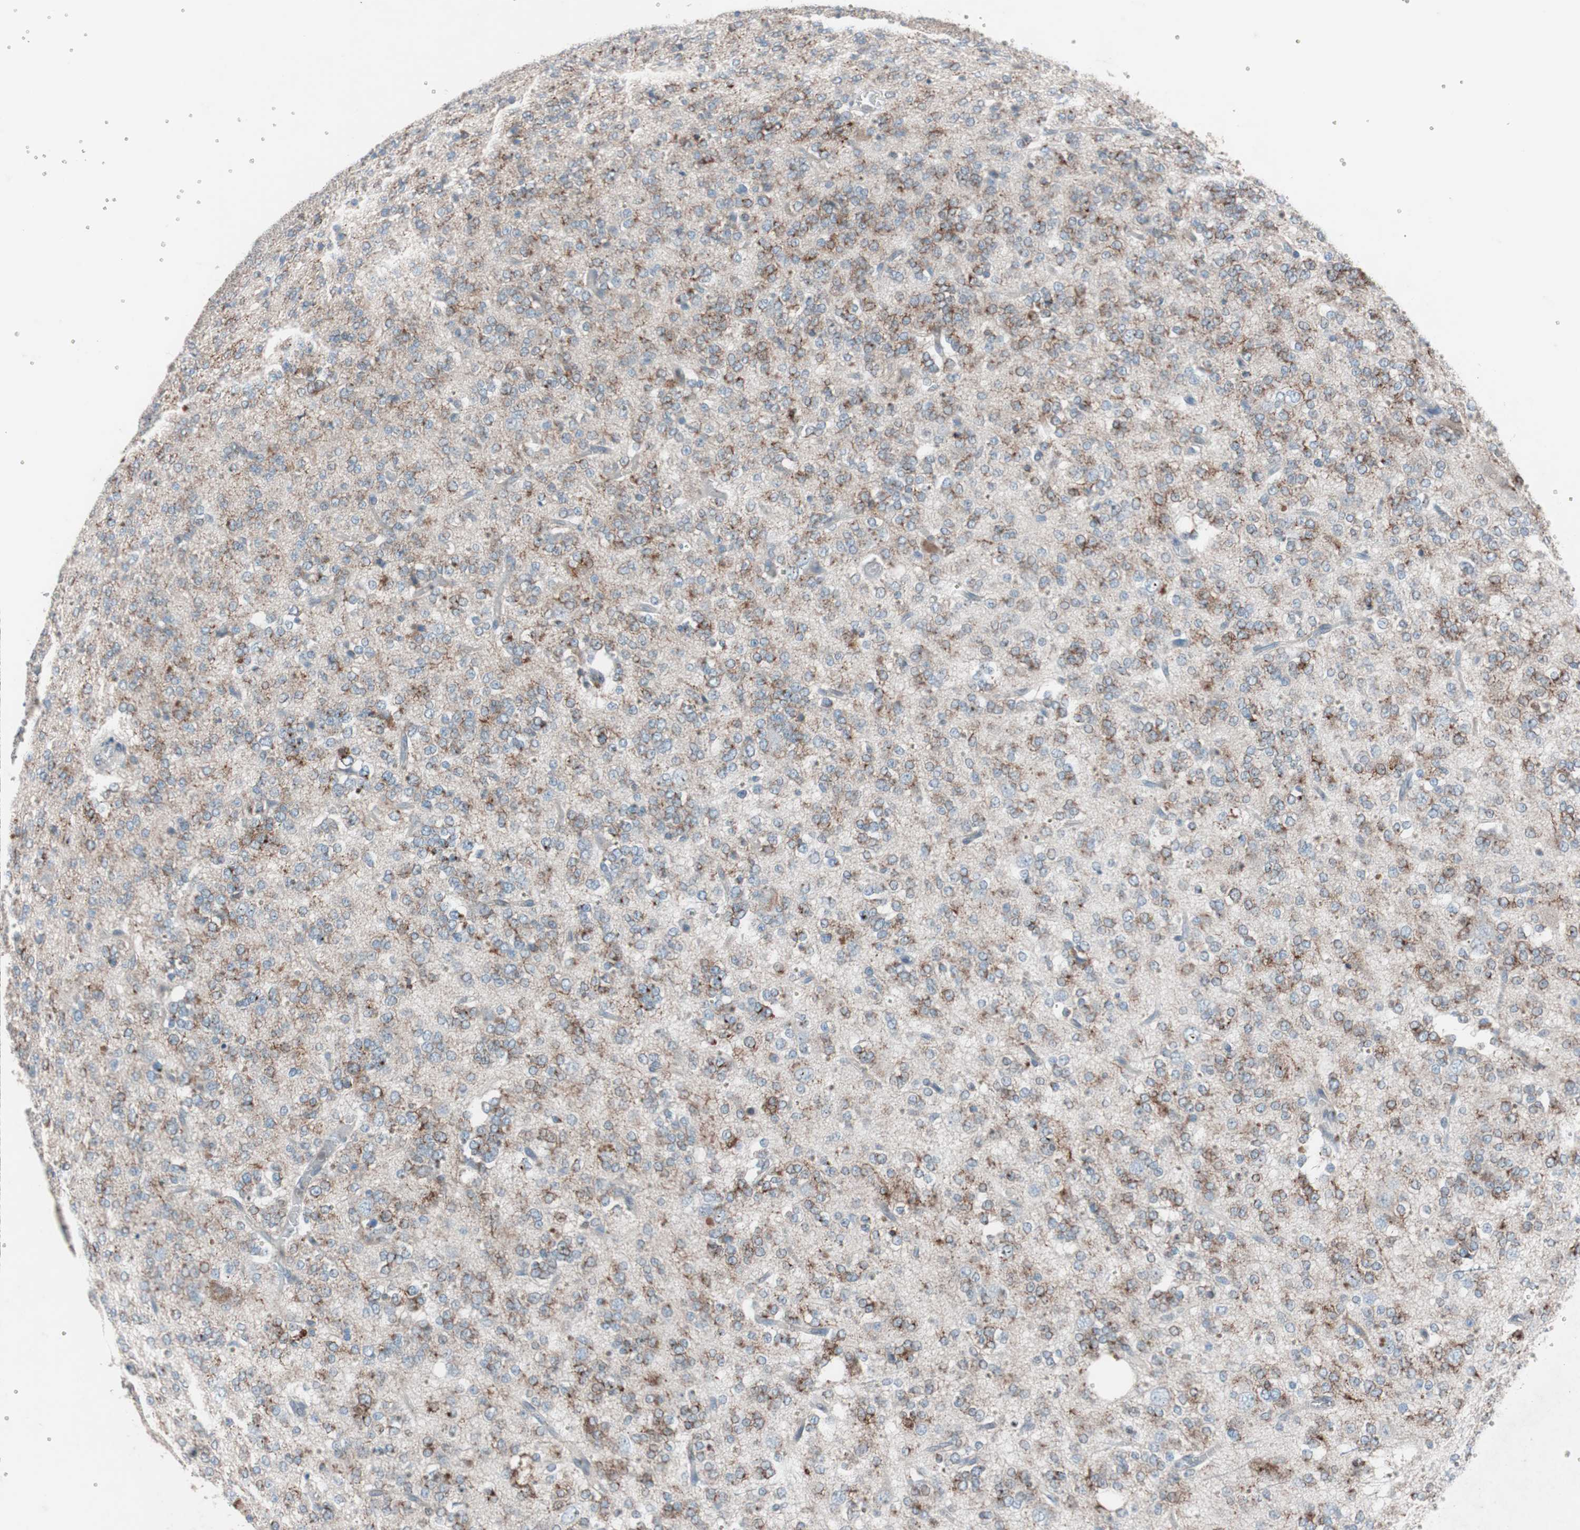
{"staining": {"intensity": "weak", "quantity": "25%-75%", "location": "cytoplasmic/membranous"}, "tissue": "glioma", "cell_type": "Tumor cells", "image_type": "cancer", "snomed": [{"axis": "morphology", "description": "Glioma, malignant, Low grade"}, {"axis": "topography", "description": "Brain"}], "caption": "DAB (3,3'-diaminobenzidine) immunohistochemical staining of human glioma reveals weak cytoplasmic/membranous protein staining in about 25%-75% of tumor cells.", "gene": "GRB7", "patient": {"sex": "male", "age": 38}}